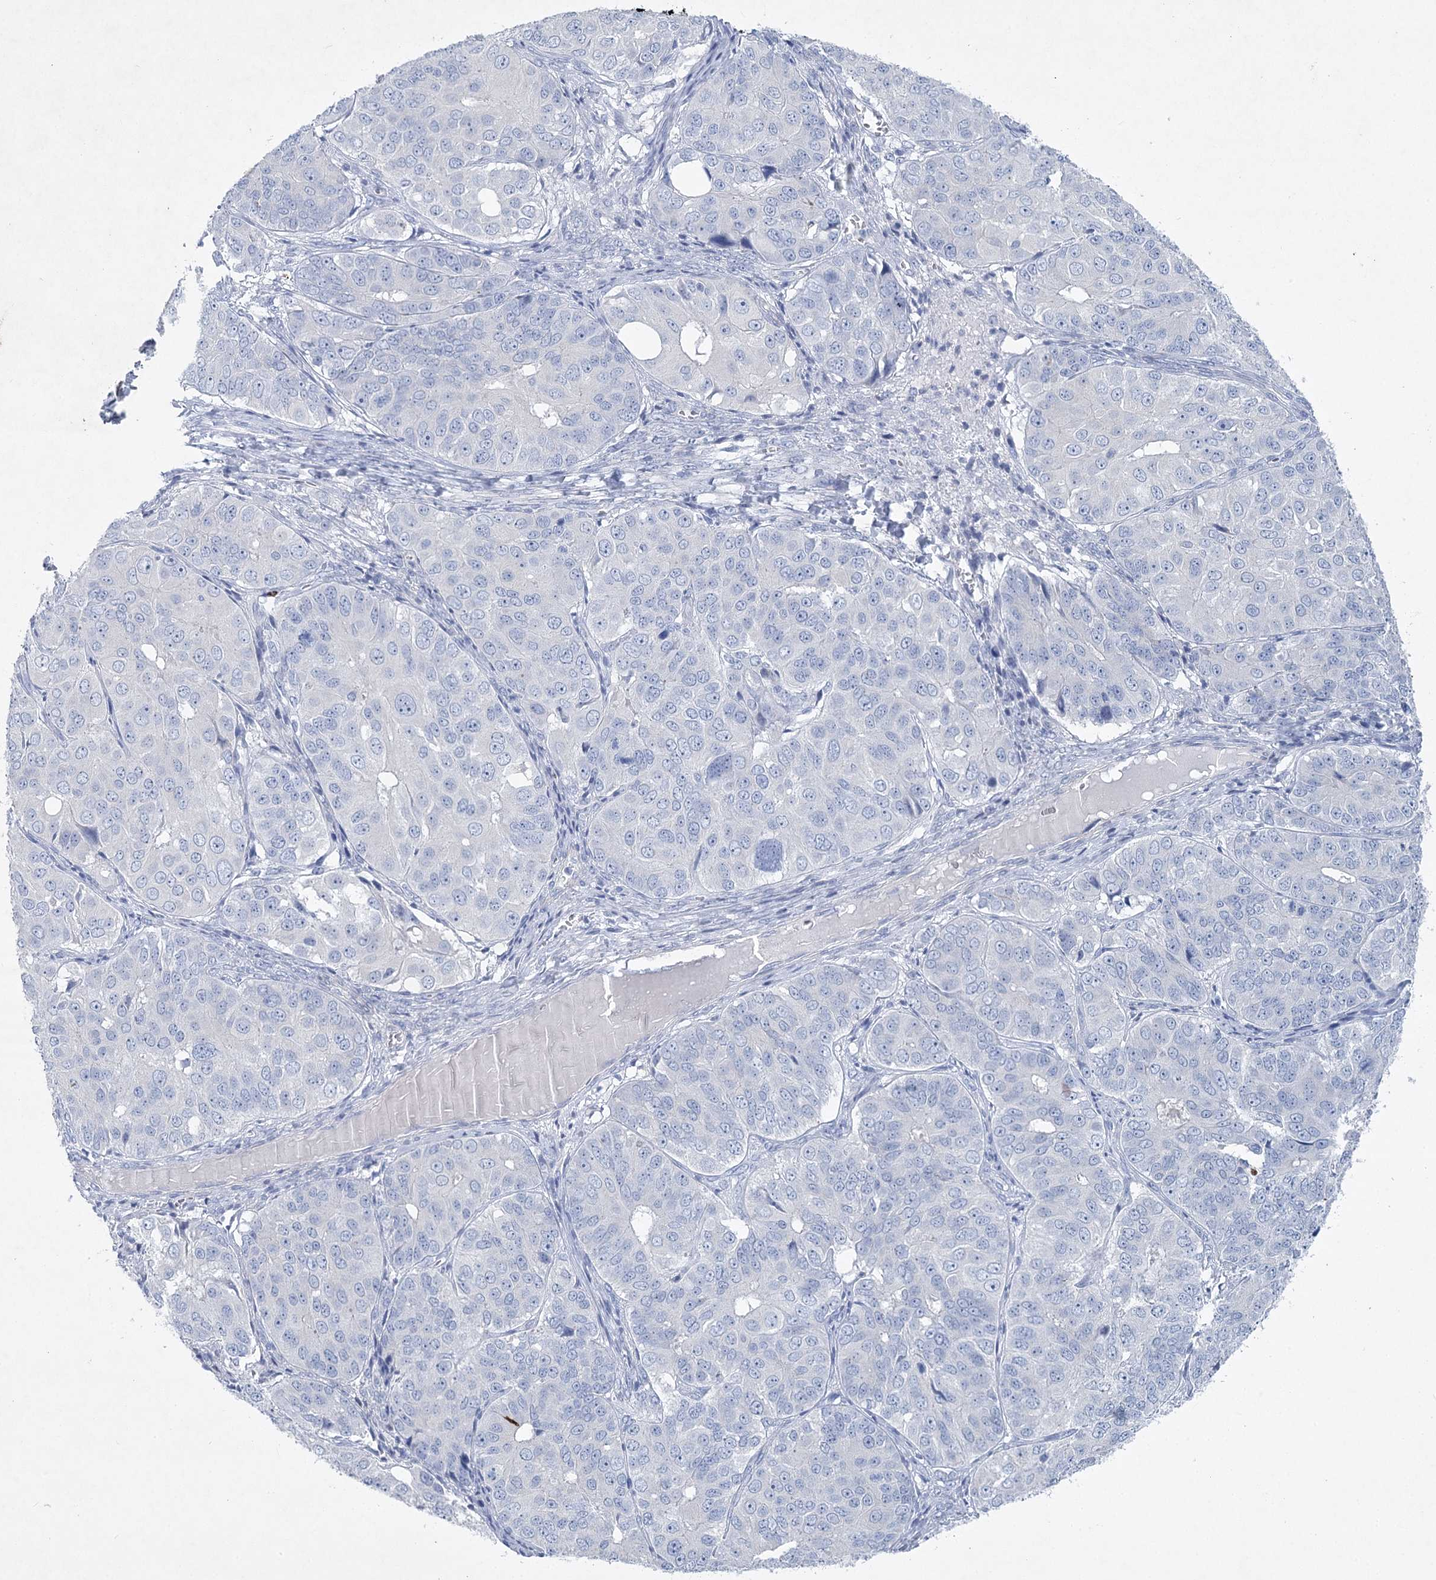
{"staining": {"intensity": "negative", "quantity": "none", "location": "none"}, "tissue": "ovarian cancer", "cell_type": "Tumor cells", "image_type": "cancer", "snomed": [{"axis": "morphology", "description": "Carcinoma, endometroid"}, {"axis": "topography", "description": "Ovary"}], "caption": "This is an immunohistochemistry histopathology image of ovarian cancer (endometroid carcinoma). There is no positivity in tumor cells.", "gene": "WDR74", "patient": {"sex": "female", "age": 51}}